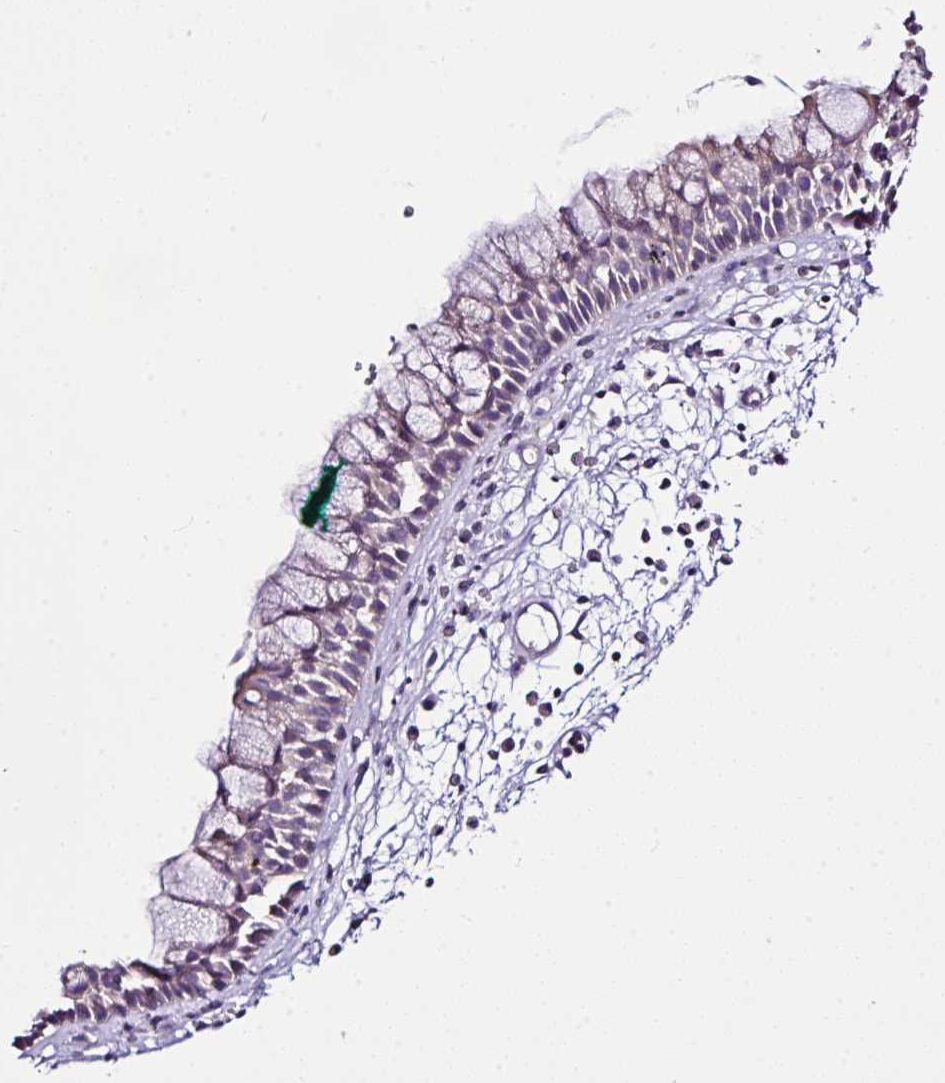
{"staining": {"intensity": "moderate", "quantity": "25%-75%", "location": "cytoplasmic/membranous"}, "tissue": "nasopharynx", "cell_type": "Respiratory epithelial cells", "image_type": "normal", "snomed": [{"axis": "morphology", "description": "Normal tissue, NOS"}, {"axis": "topography", "description": "Nasopharynx"}], "caption": "The immunohistochemical stain shows moderate cytoplasmic/membranous positivity in respiratory epithelial cells of normal nasopharynx. (brown staining indicates protein expression, while blue staining denotes nuclei).", "gene": "D2HGDH", "patient": {"sex": "male", "age": 56}}